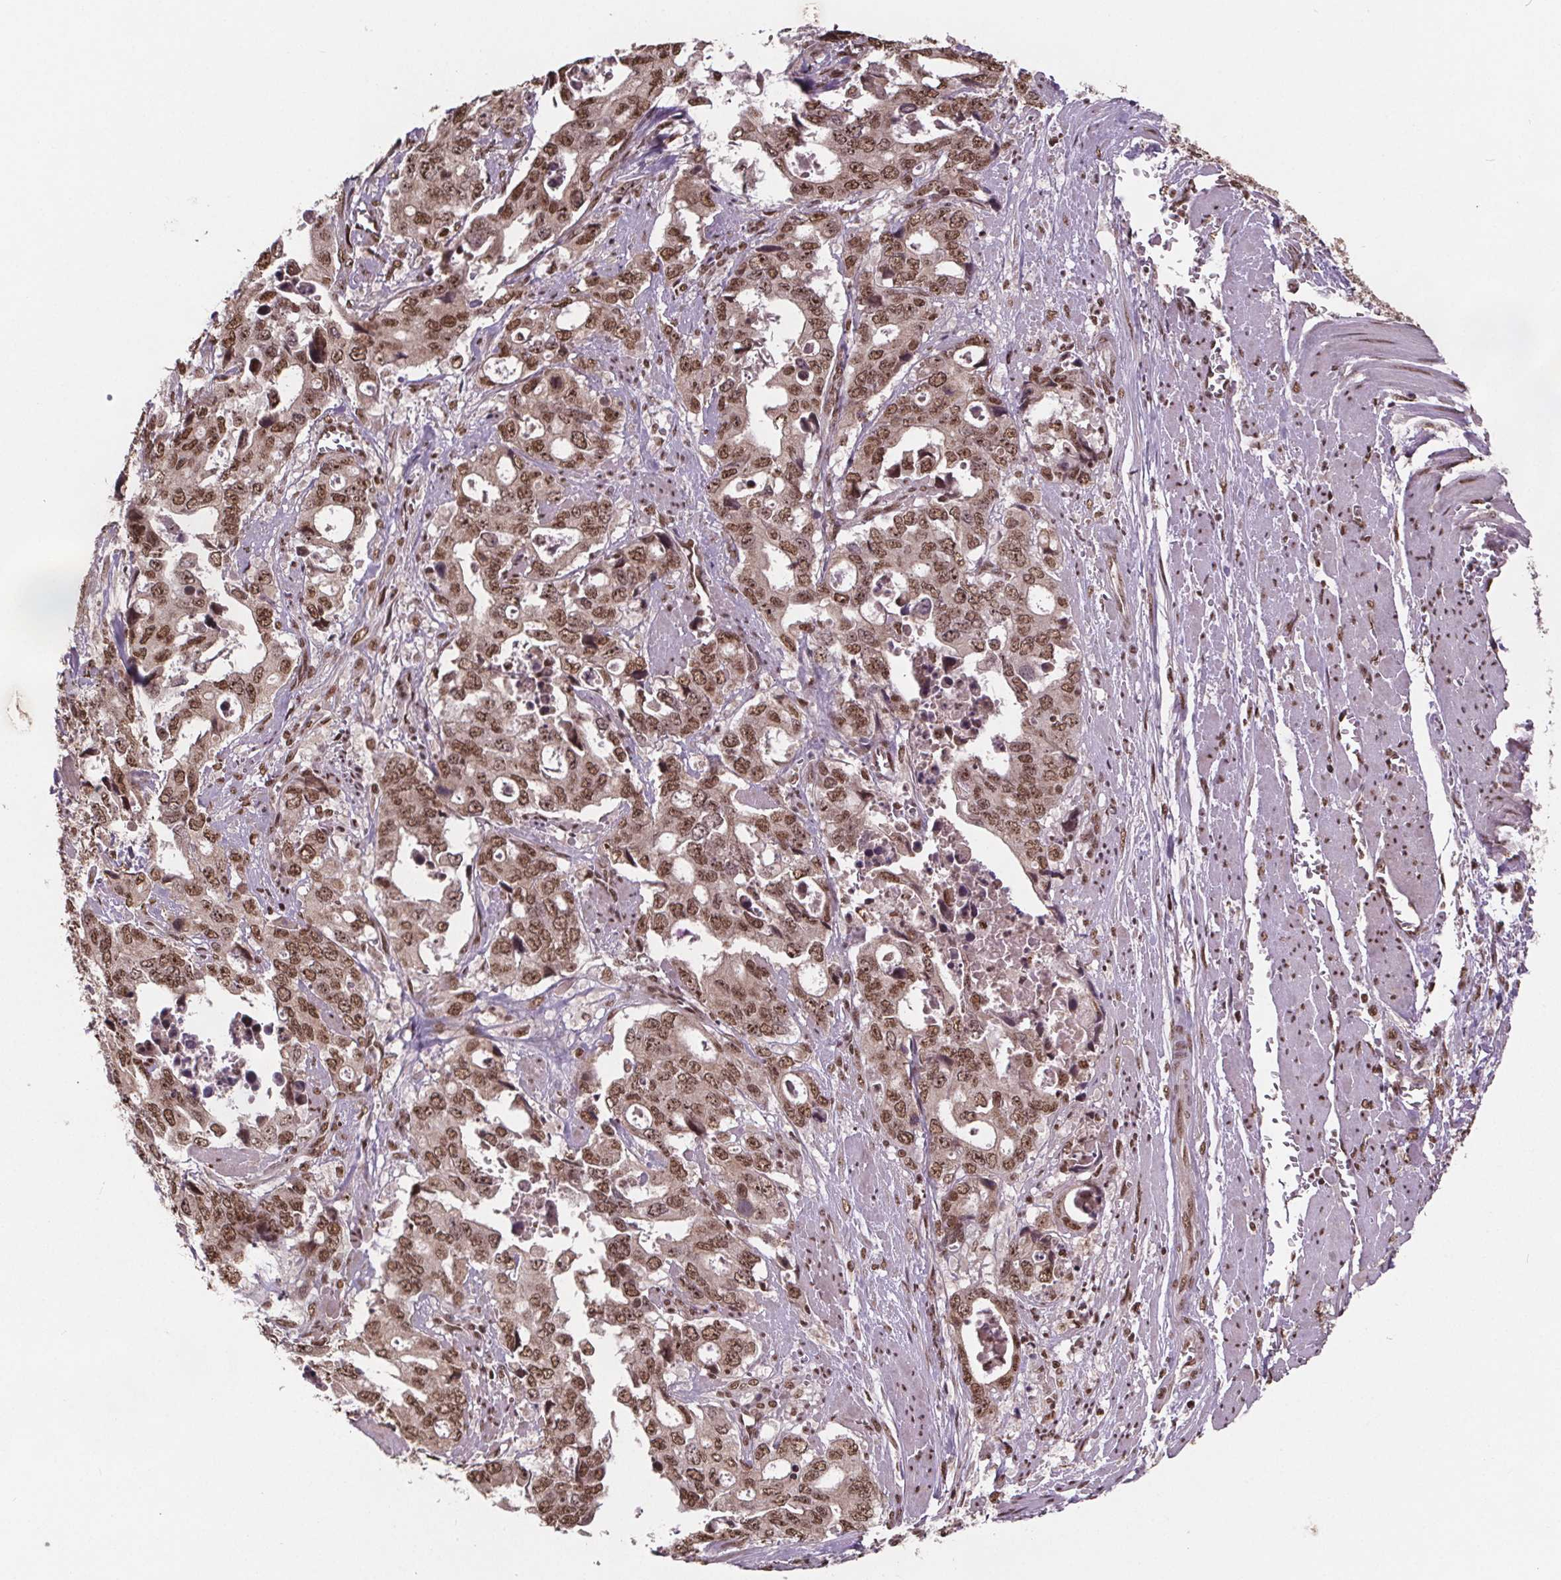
{"staining": {"intensity": "moderate", "quantity": ">75%", "location": "nuclear"}, "tissue": "stomach cancer", "cell_type": "Tumor cells", "image_type": "cancer", "snomed": [{"axis": "morphology", "description": "Adenocarcinoma, NOS"}, {"axis": "topography", "description": "Stomach, upper"}], "caption": "Stomach cancer (adenocarcinoma) stained with a brown dye exhibits moderate nuclear positive expression in approximately >75% of tumor cells.", "gene": "JARID2", "patient": {"sex": "male", "age": 74}}